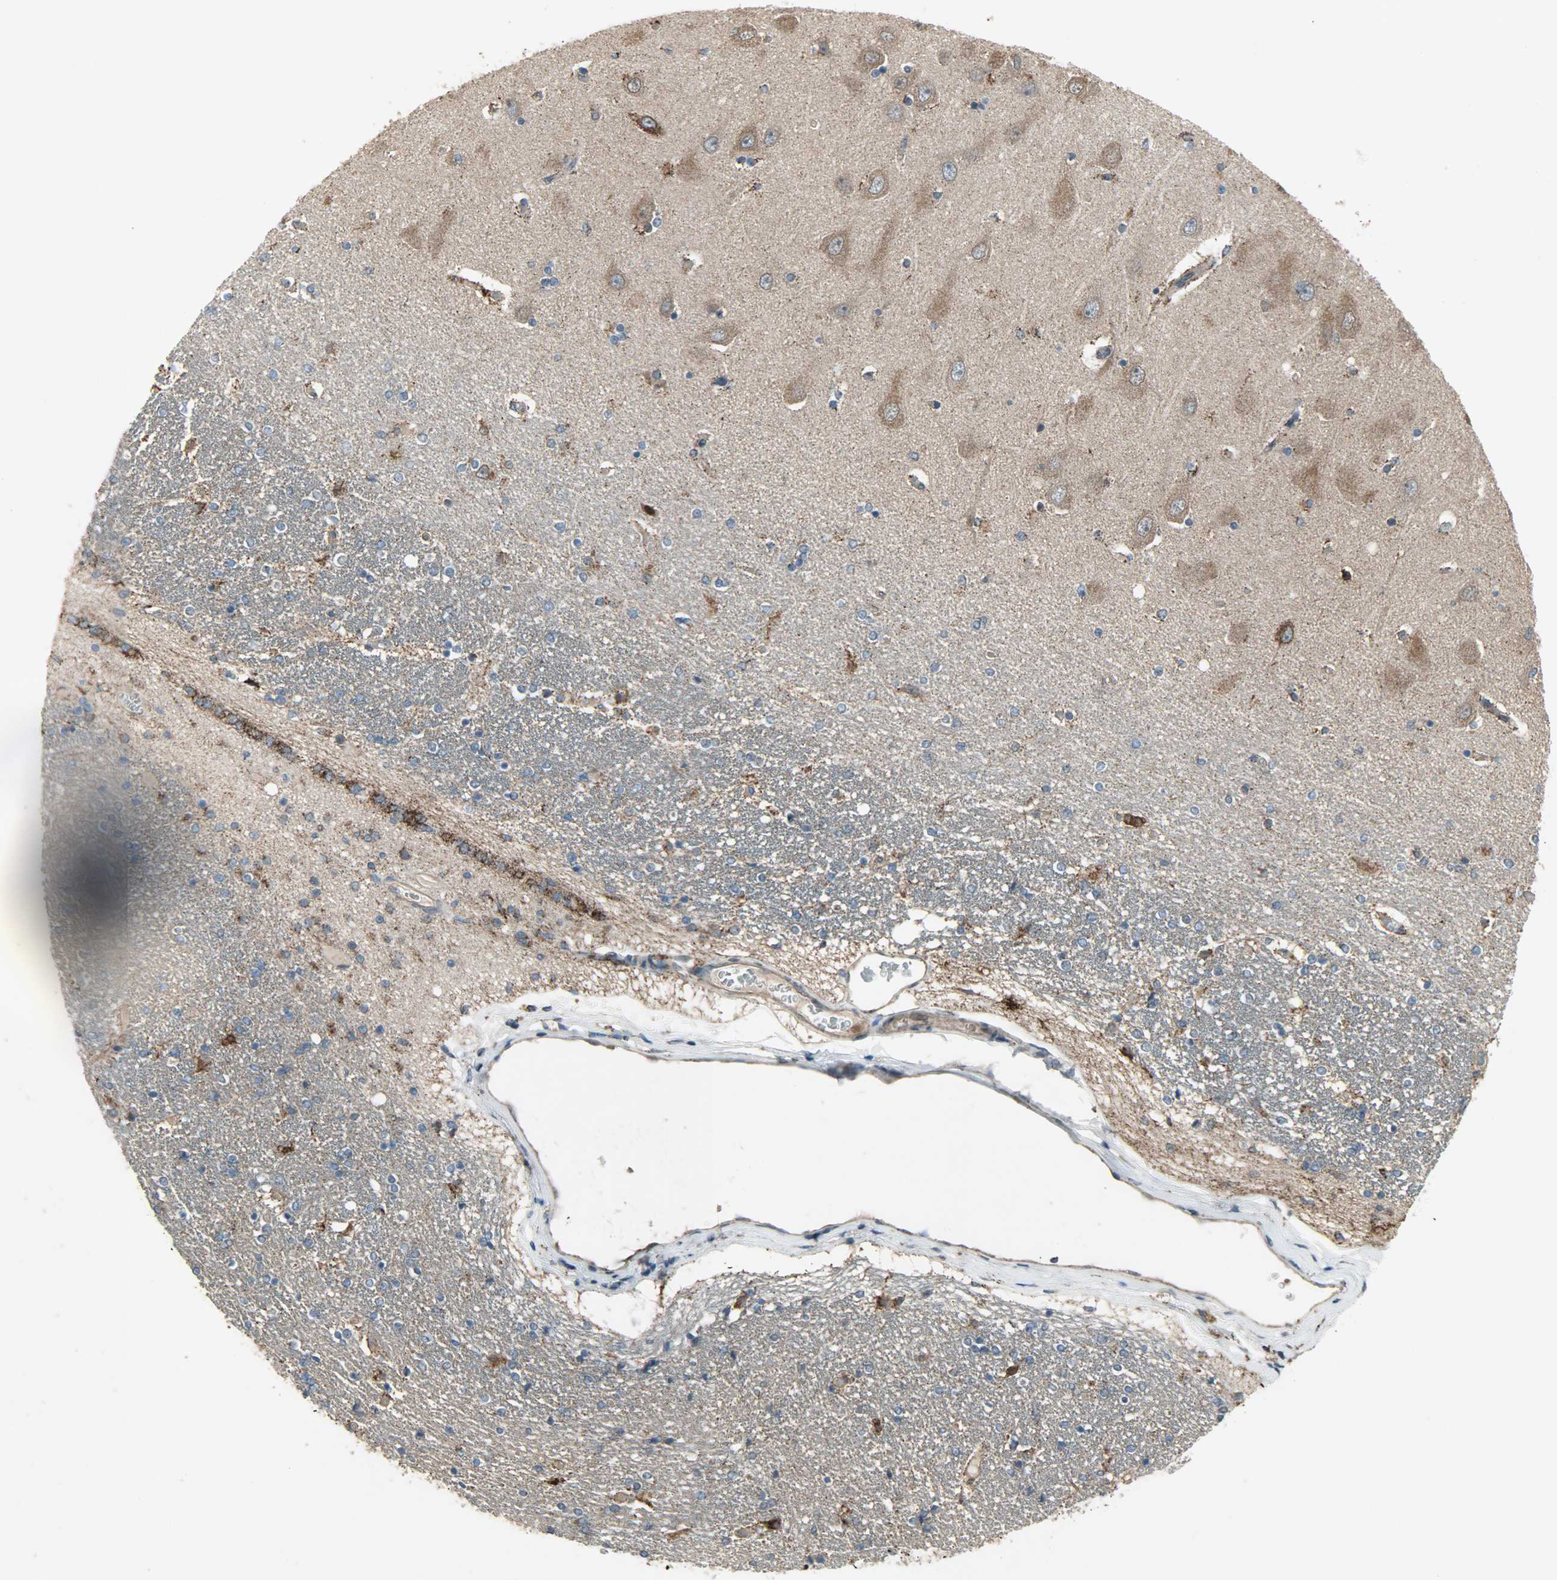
{"staining": {"intensity": "moderate", "quantity": "<25%", "location": "cytoplasmic/membranous"}, "tissue": "hippocampus", "cell_type": "Glial cells", "image_type": "normal", "snomed": [{"axis": "morphology", "description": "Normal tissue, NOS"}, {"axis": "topography", "description": "Hippocampus"}], "caption": "Immunohistochemical staining of unremarkable human hippocampus reveals moderate cytoplasmic/membranous protein staining in approximately <25% of glial cells. (DAB (3,3'-diaminobenzidine) = brown stain, brightfield microscopy at high magnification).", "gene": "AMT", "patient": {"sex": "female", "age": 54}}